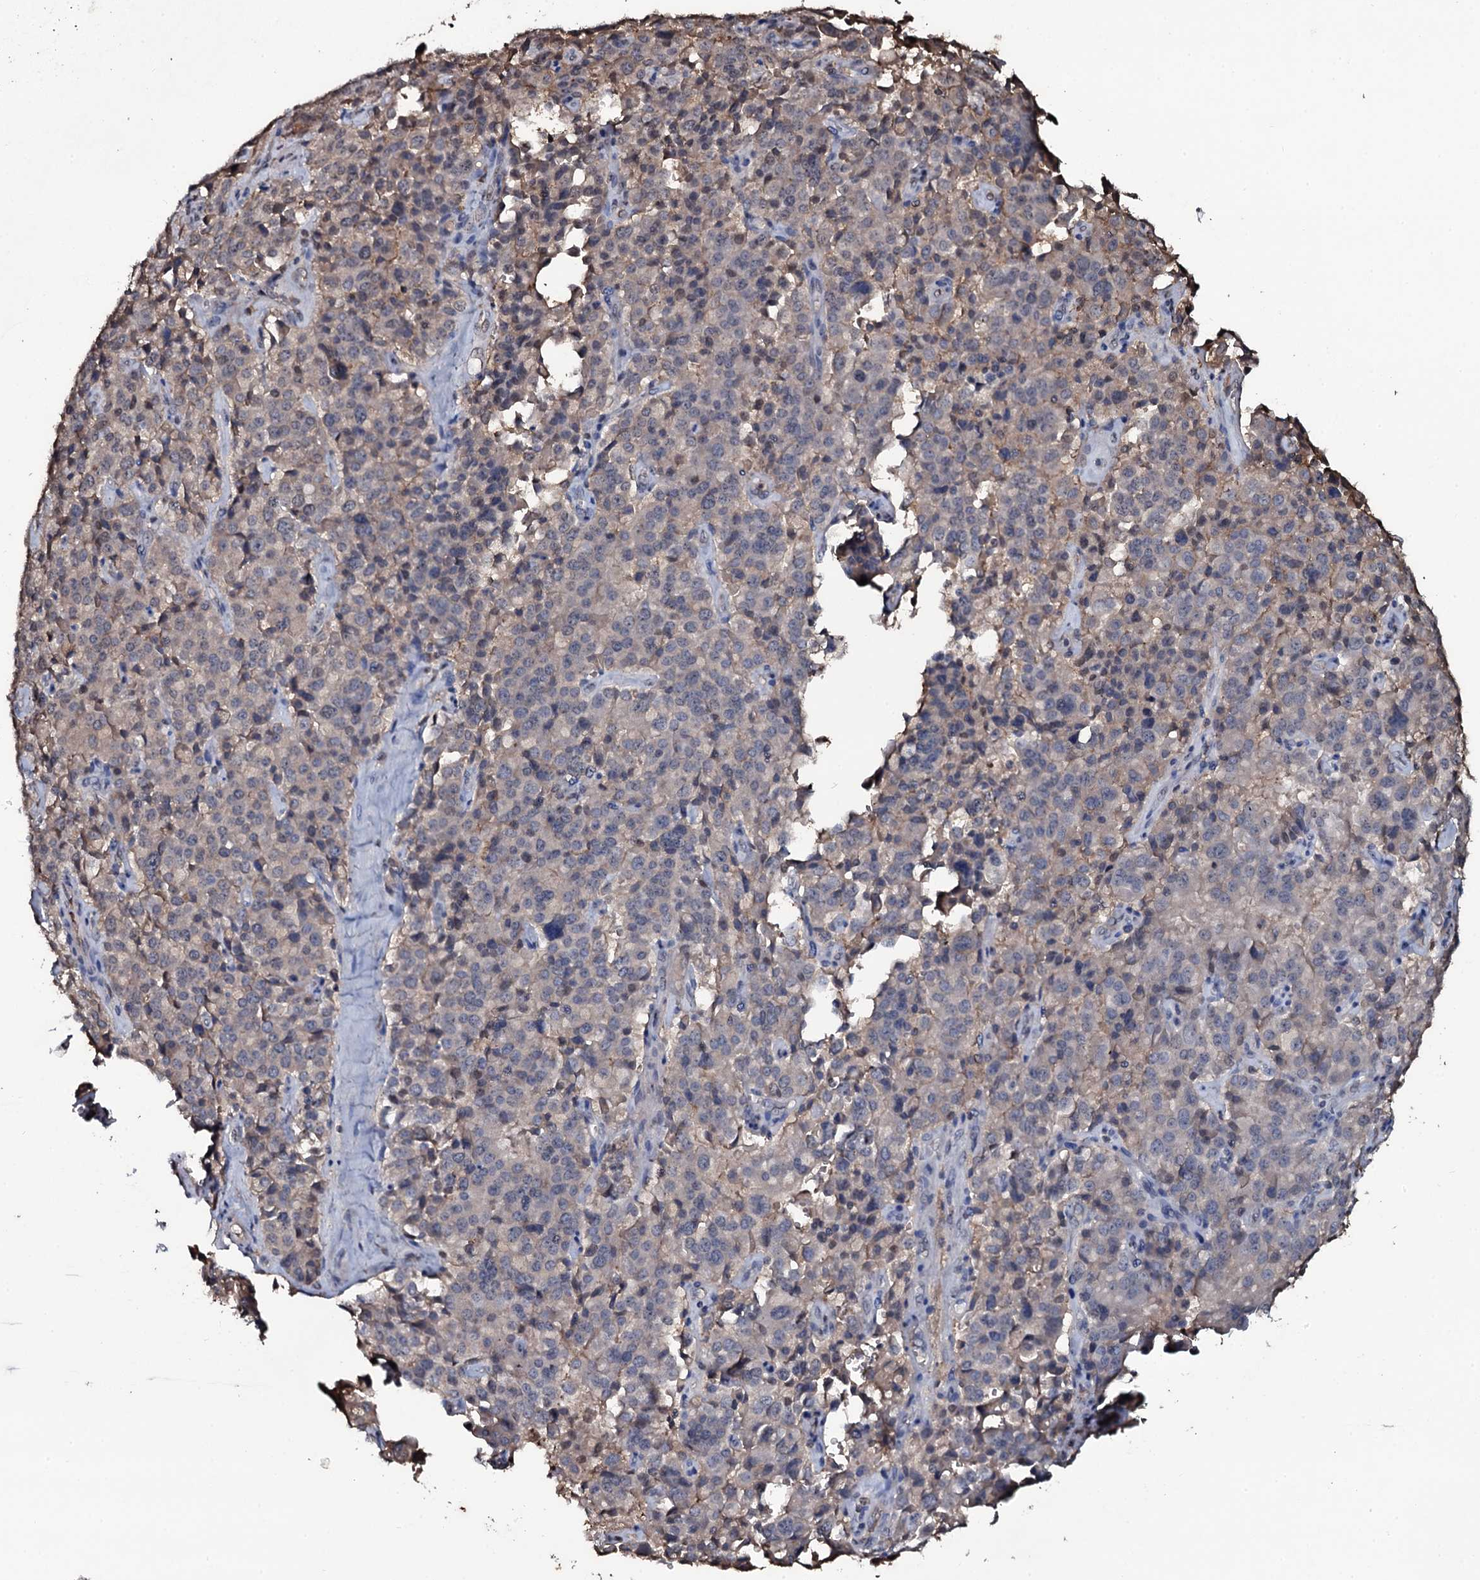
{"staining": {"intensity": "weak", "quantity": "<25%", "location": "nuclear"}, "tissue": "pancreatic cancer", "cell_type": "Tumor cells", "image_type": "cancer", "snomed": [{"axis": "morphology", "description": "Adenocarcinoma, NOS"}, {"axis": "topography", "description": "Pancreas"}], "caption": "Immunohistochemistry (IHC) photomicrograph of pancreatic adenocarcinoma stained for a protein (brown), which shows no staining in tumor cells.", "gene": "EDN1", "patient": {"sex": "male", "age": 65}}